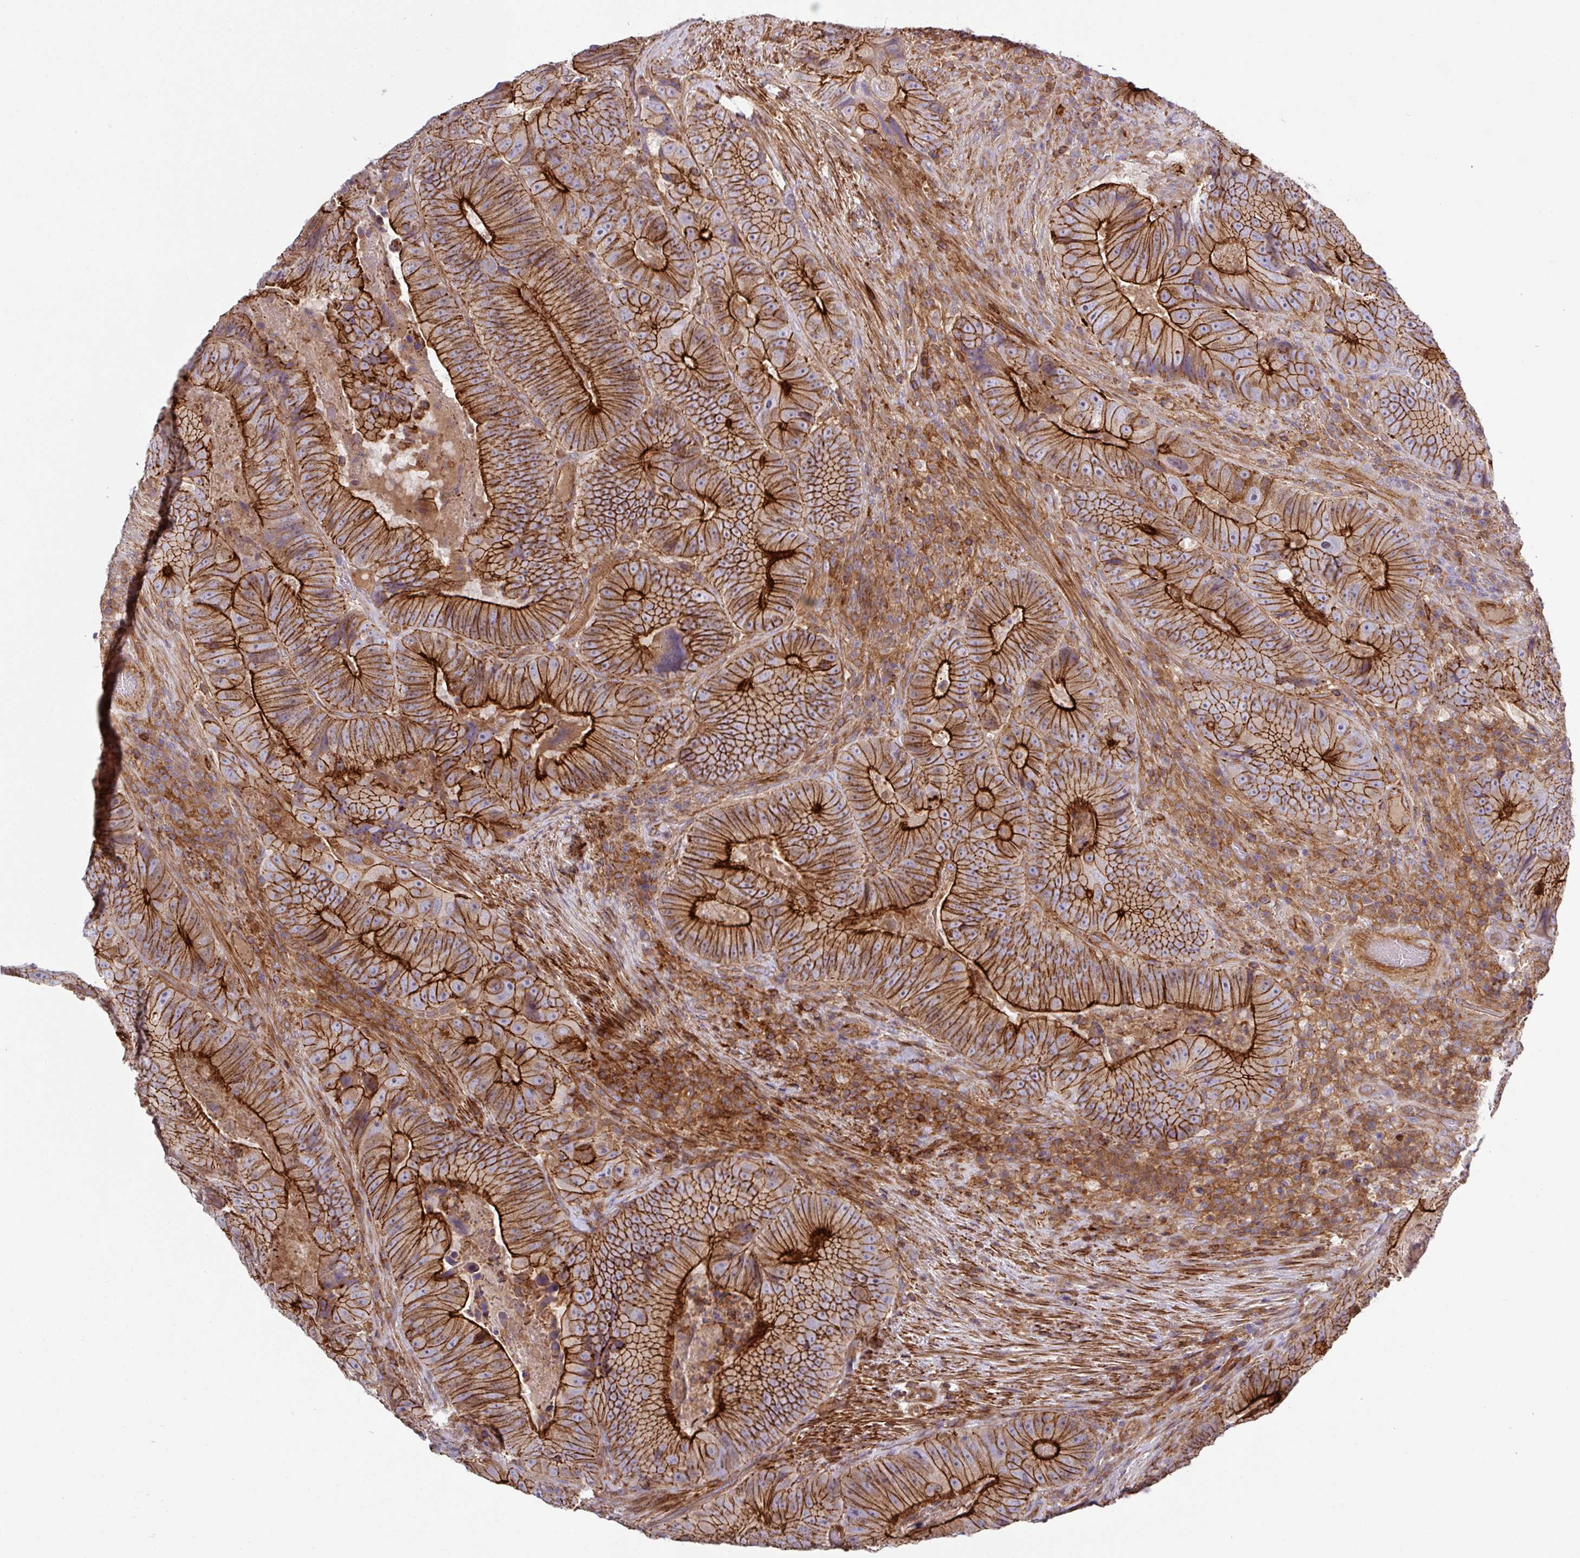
{"staining": {"intensity": "strong", "quantity": ">75%", "location": "cytoplasmic/membranous"}, "tissue": "colorectal cancer", "cell_type": "Tumor cells", "image_type": "cancer", "snomed": [{"axis": "morphology", "description": "Adenocarcinoma, NOS"}, {"axis": "topography", "description": "Colon"}], "caption": "Strong cytoplasmic/membranous positivity for a protein is seen in about >75% of tumor cells of colorectal cancer using IHC.", "gene": "RIC1", "patient": {"sex": "female", "age": 86}}